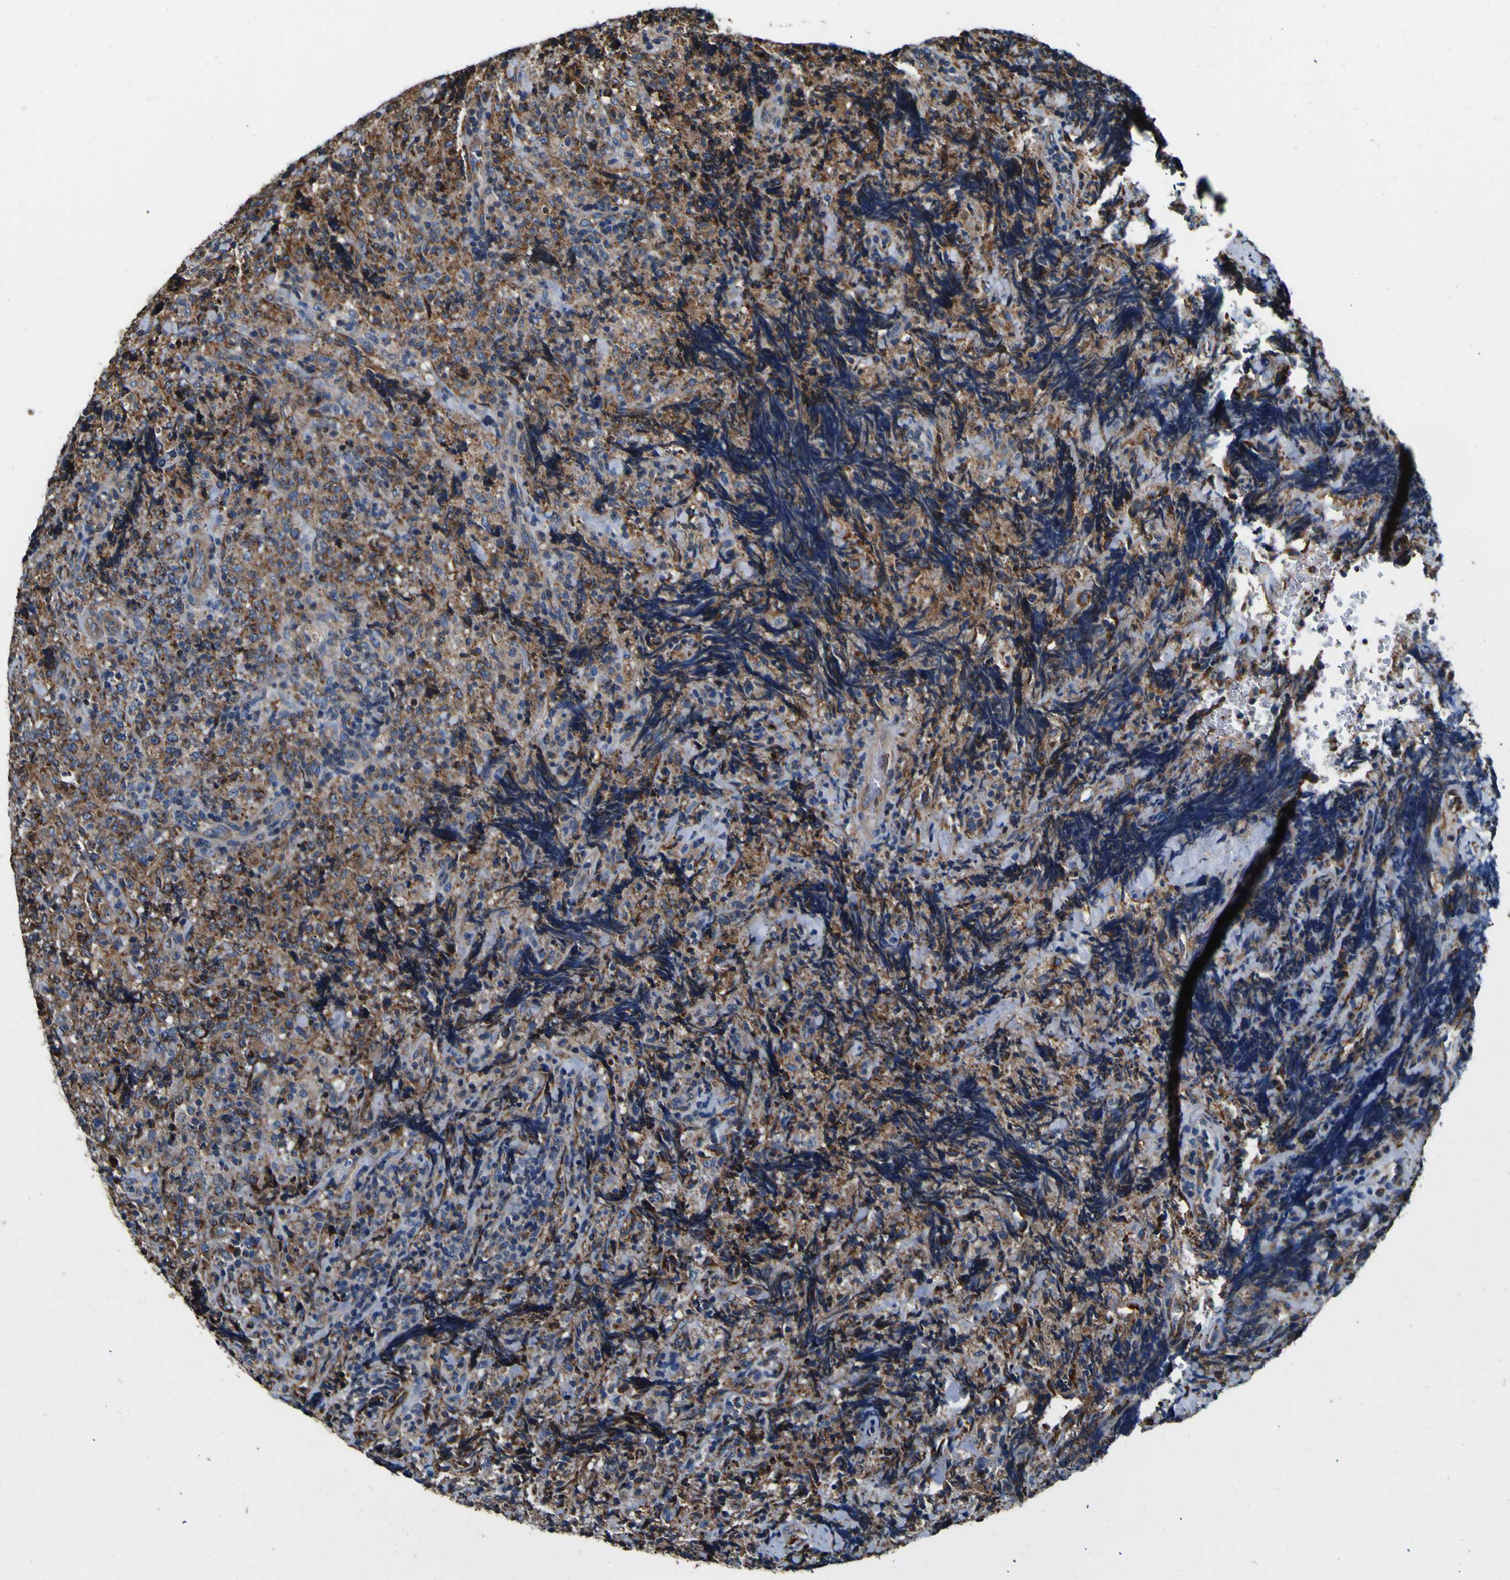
{"staining": {"intensity": "moderate", "quantity": ">75%", "location": "cytoplasmic/membranous"}, "tissue": "lymphoma", "cell_type": "Tumor cells", "image_type": "cancer", "snomed": [{"axis": "morphology", "description": "Malignant lymphoma, non-Hodgkin's type, High grade"}, {"axis": "topography", "description": "Tonsil"}], "caption": "Moderate cytoplasmic/membranous protein expression is present in about >75% of tumor cells in lymphoma.", "gene": "INPP5A", "patient": {"sex": "female", "age": 36}}